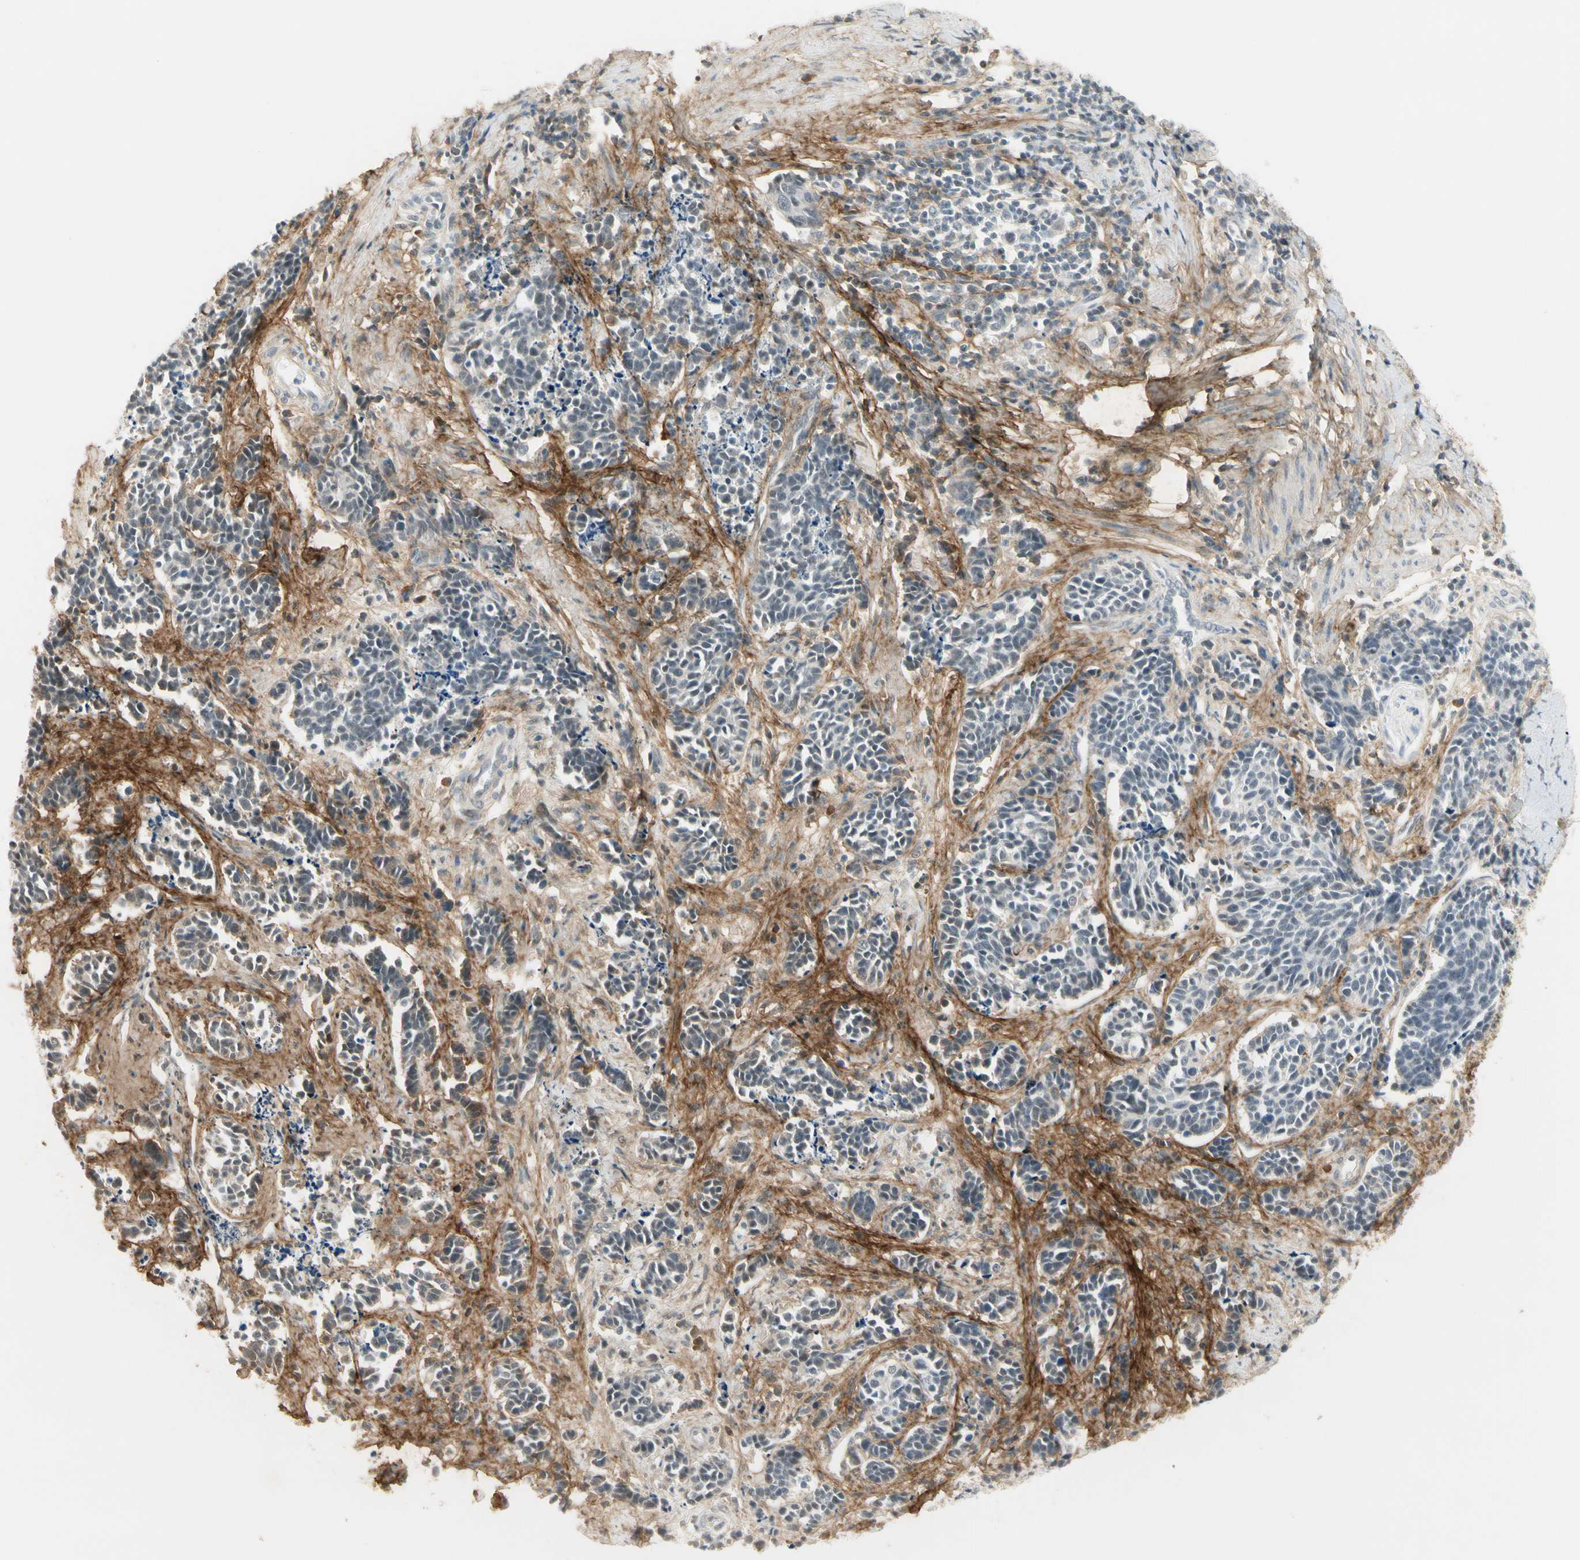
{"staining": {"intensity": "negative", "quantity": "none", "location": "none"}, "tissue": "cervical cancer", "cell_type": "Tumor cells", "image_type": "cancer", "snomed": [{"axis": "morphology", "description": "Squamous cell carcinoma, NOS"}, {"axis": "topography", "description": "Cervix"}], "caption": "High power microscopy image of an immunohistochemistry (IHC) image of cervical cancer, revealing no significant positivity in tumor cells. (Stains: DAB (3,3'-diaminobenzidine) immunohistochemistry (IHC) with hematoxylin counter stain, Microscopy: brightfield microscopy at high magnification).", "gene": "ASPN", "patient": {"sex": "female", "age": 35}}